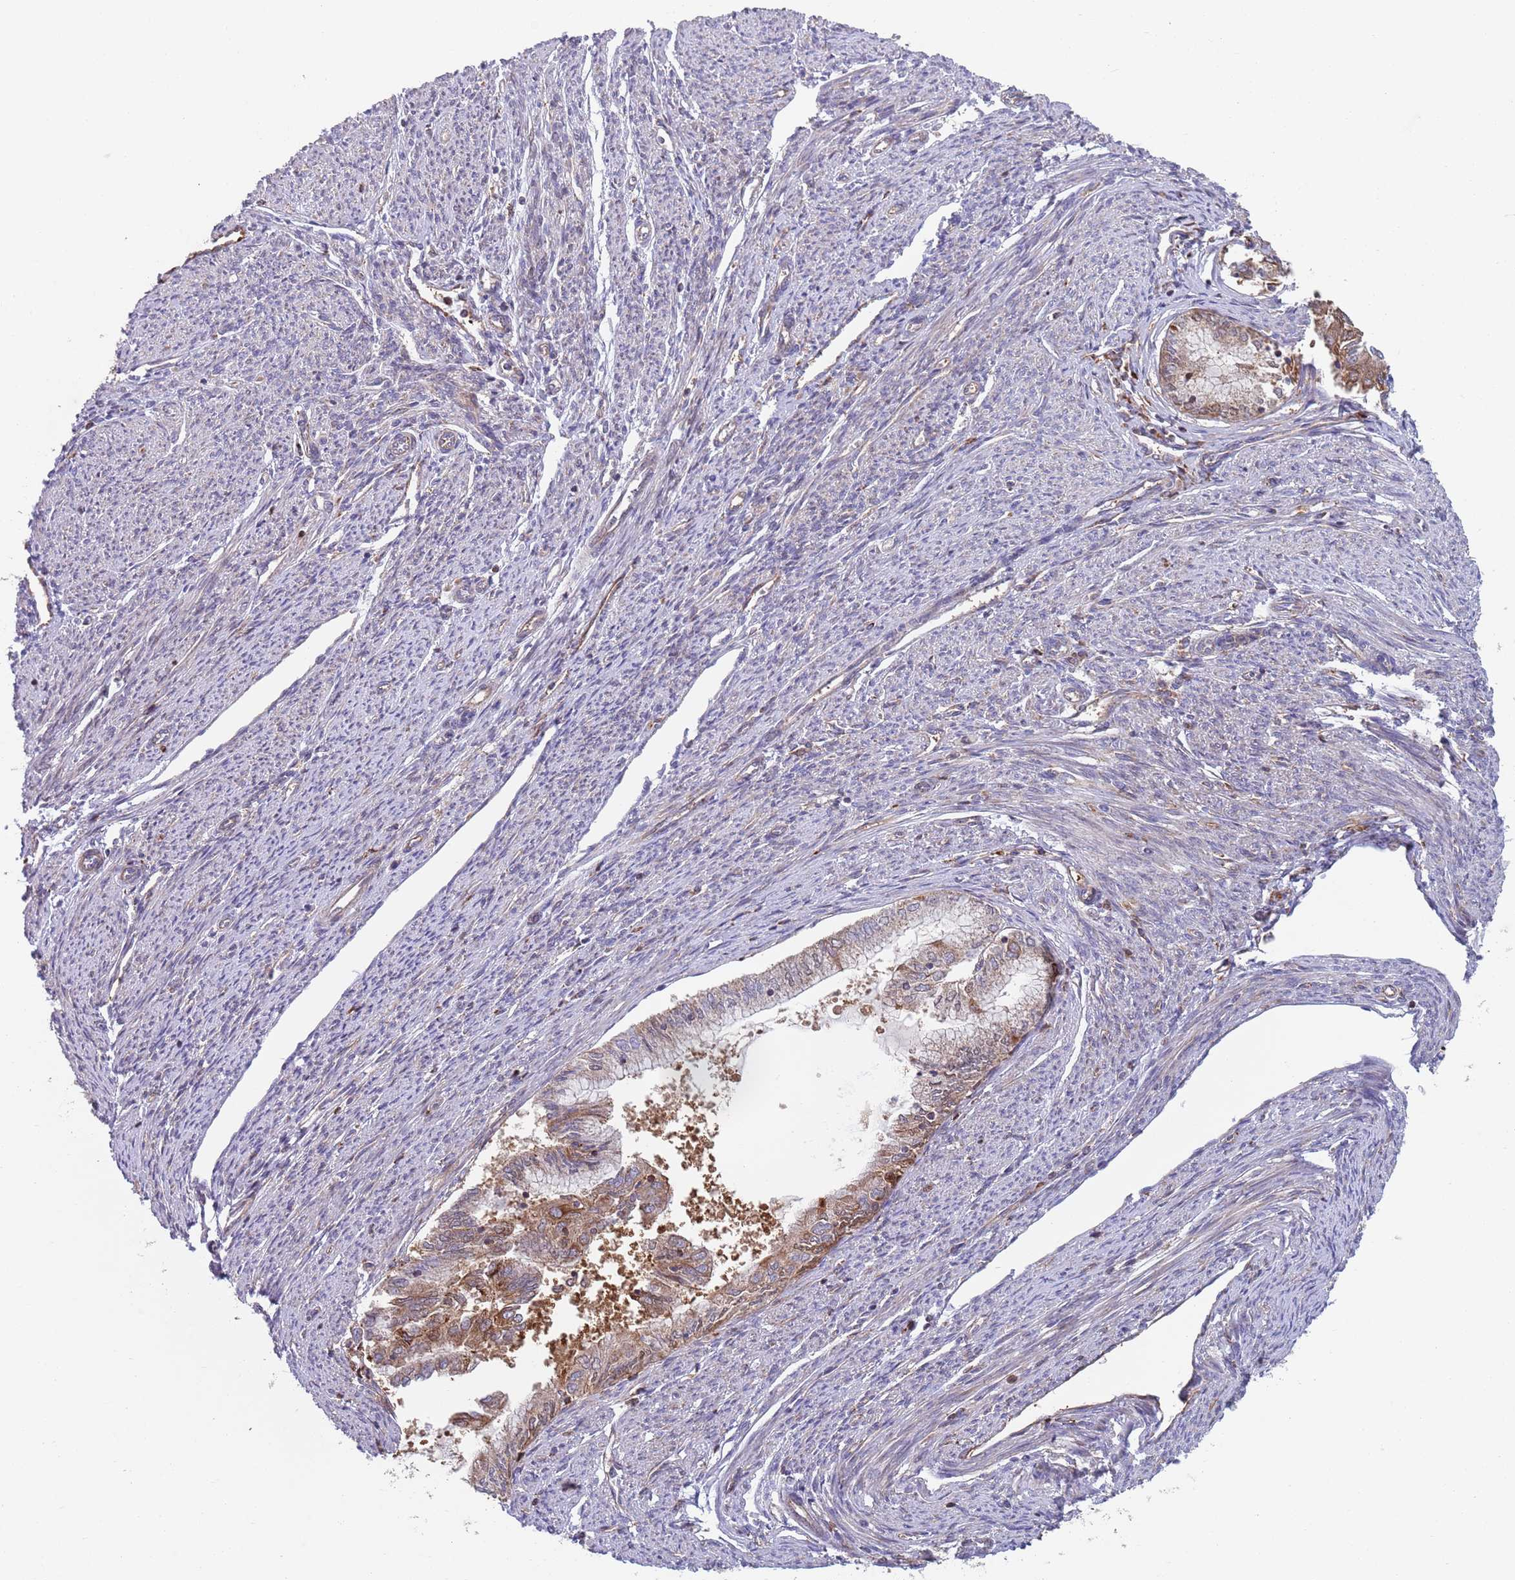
{"staining": {"intensity": "moderate", "quantity": "25%-75%", "location": "cytoplasmic/membranous"}, "tissue": "endometrial cancer", "cell_type": "Tumor cells", "image_type": "cancer", "snomed": [{"axis": "morphology", "description": "Adenocarcinoma, NOS"}, {"axis": "topography", "description": "Endometrium"}], "caption": "Brown immunohistochemical staining in endometrial cancer demonstrates moderate cytoplasmic/membranous expression in about 25%-75% of tumor cells. The staining is performed using DAB (3,3'-diaminobenzidine) brown chromogen to label protein expression. The nuclei are counter-stained blue using hematoxylin.", "gene": "ZMYM5", "patient": {"sex": "female", "age": 79}}